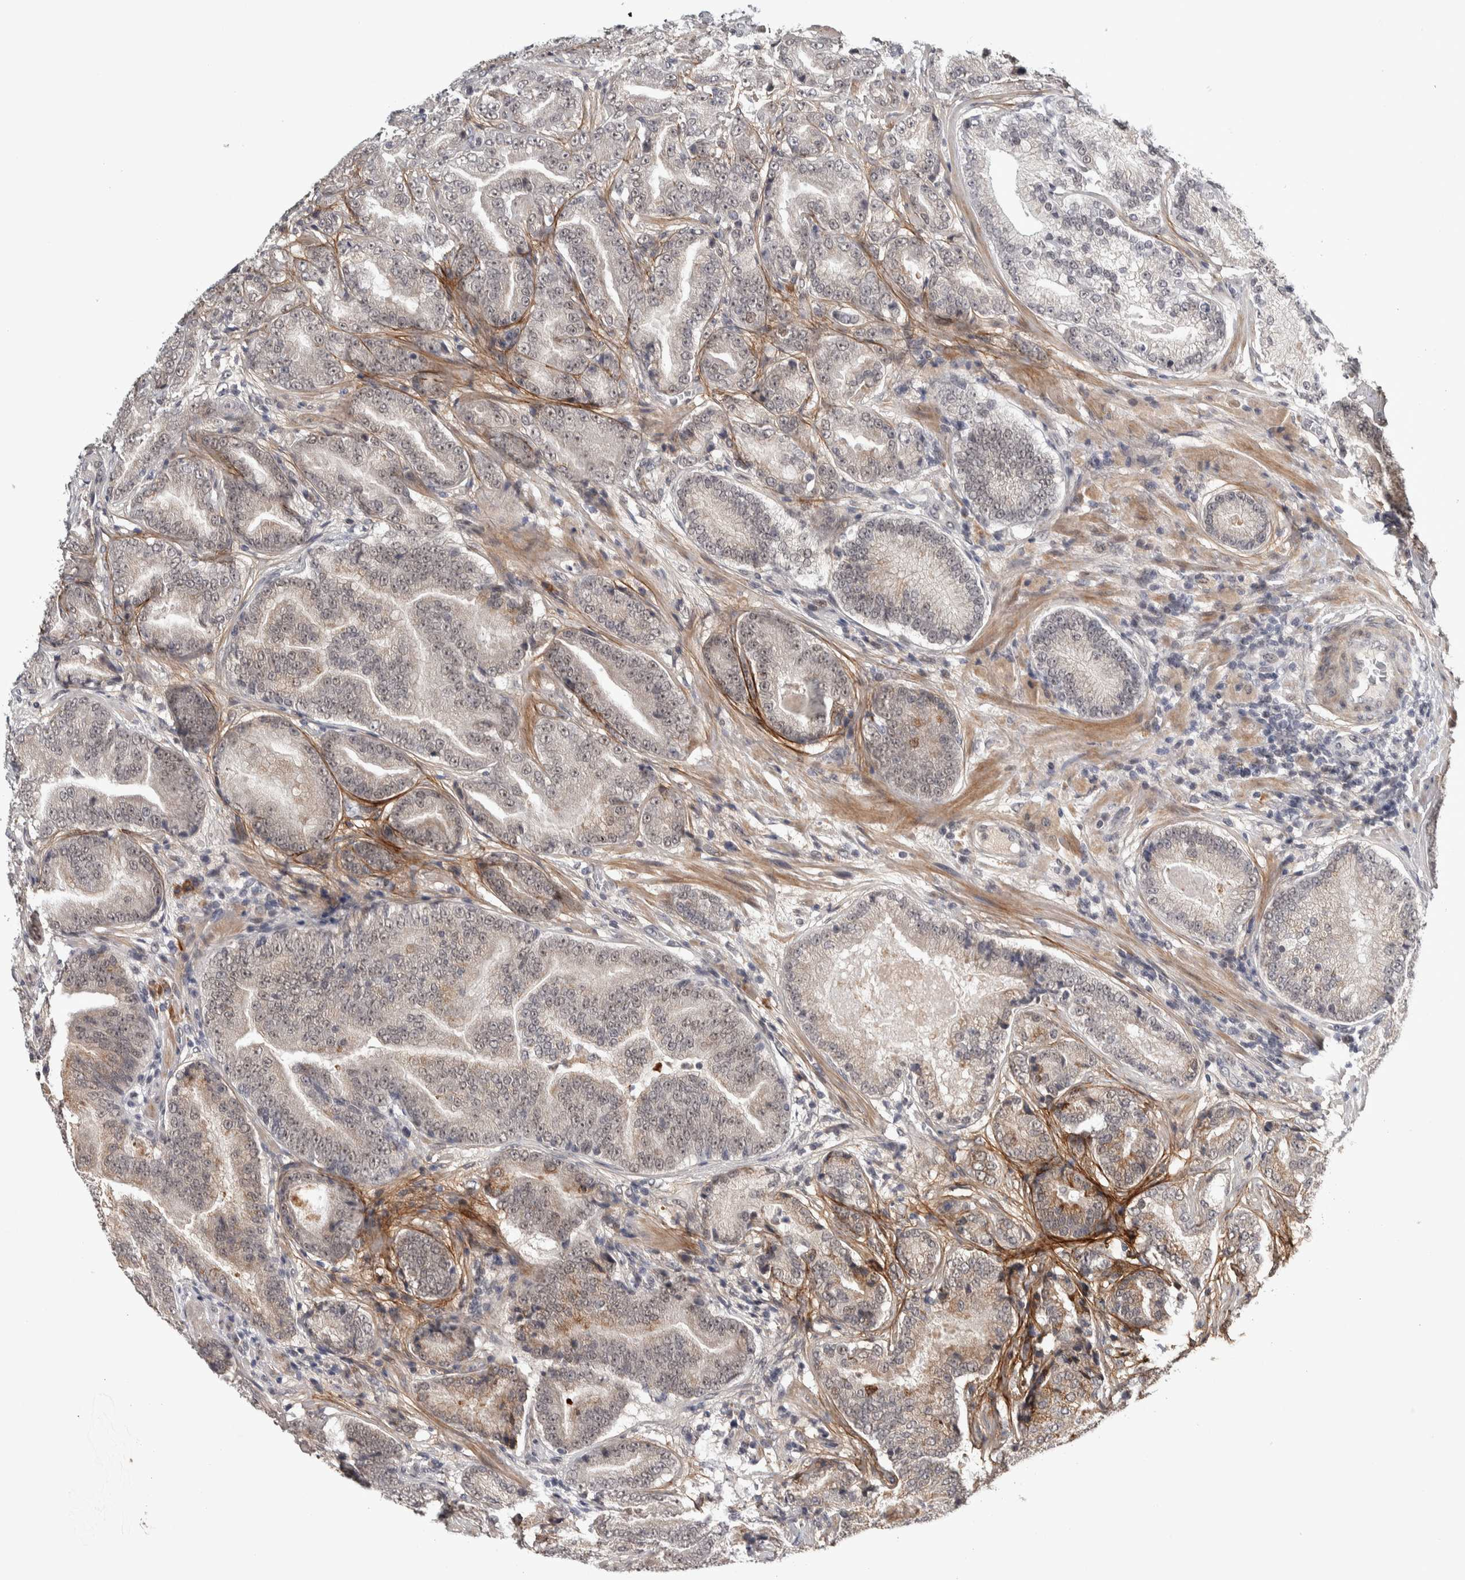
{"staining": {"intensity": "weak", "quantity": ">75%", "location": "nuclear"}, "tissue": "prostate cancer", "cell_type": "Tumor cells", "image_type": "cancer", "snomed": [{"axis": "morphology", "description": "Adenocarcinoma, High grade"}, {"axis": "topography", "description": "Prostate"}], "caption": "About >75% of tumor cells in human adenocarcinoma (high-grade) (prostate) exhibit weak nuclear protein staining as visualized by brown immunohistochemical staining.", "gene": "ASPN", "patient": {"sex": "male", "age": 55}}